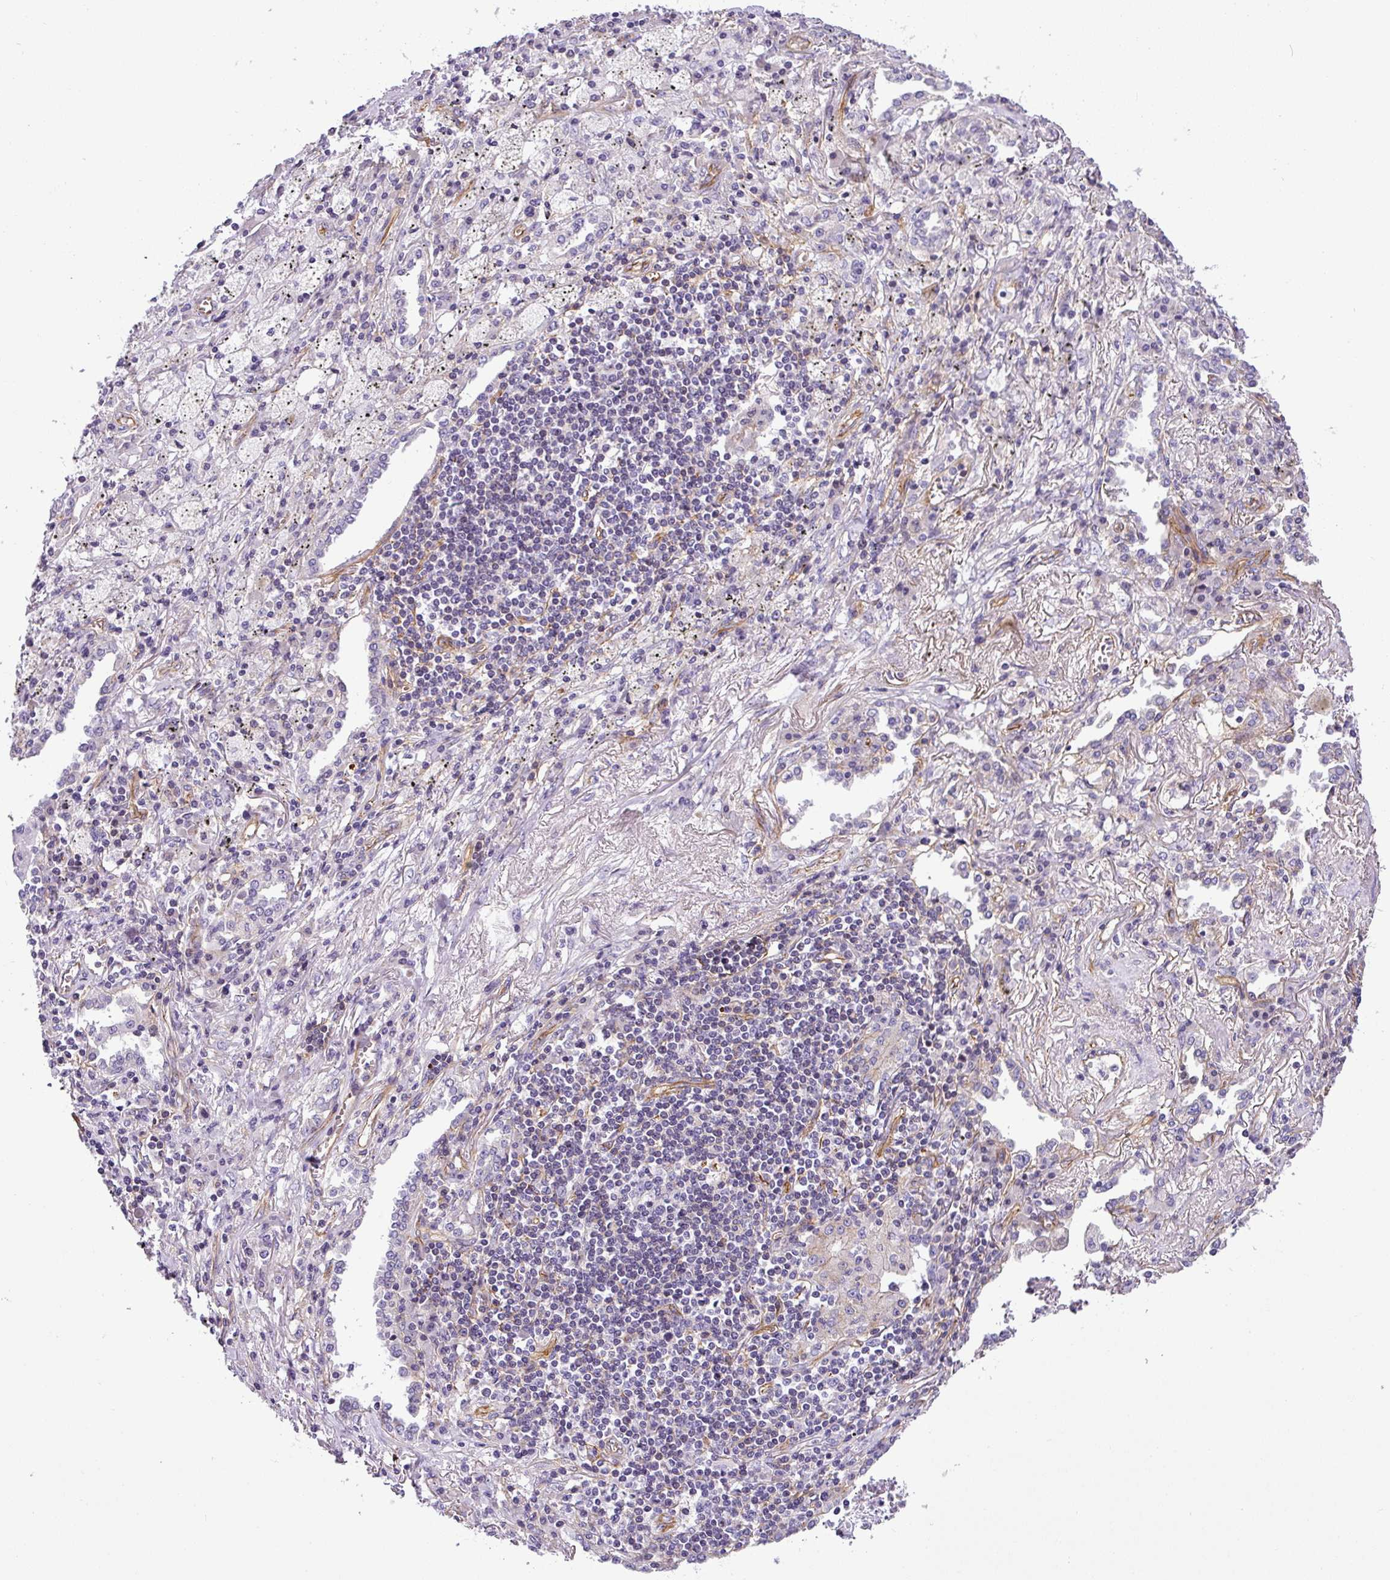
{"staining": {"intensity": "negative", "quantity": "none", "location": "none"}, "tissue": "lung cancer", "cell_type": "Tumor cells", "image_type": "cancer", "snomed": [{"axis": "morphology", "description": "Squamous cell carcinoma, NOS"}, {"axis": "topography", "description": "Lung"}], "caption": "Immunohistochemistry (IHC) histopathology image of neoplastic tissue: lung cancer (squamous cell carcinoma) stained with DAB reveals no significant protein positivity in tumor cells. Nuclei are stained in blue.", "gene": "OR11H4", "patient": {"sex": "female", "age": 63}}